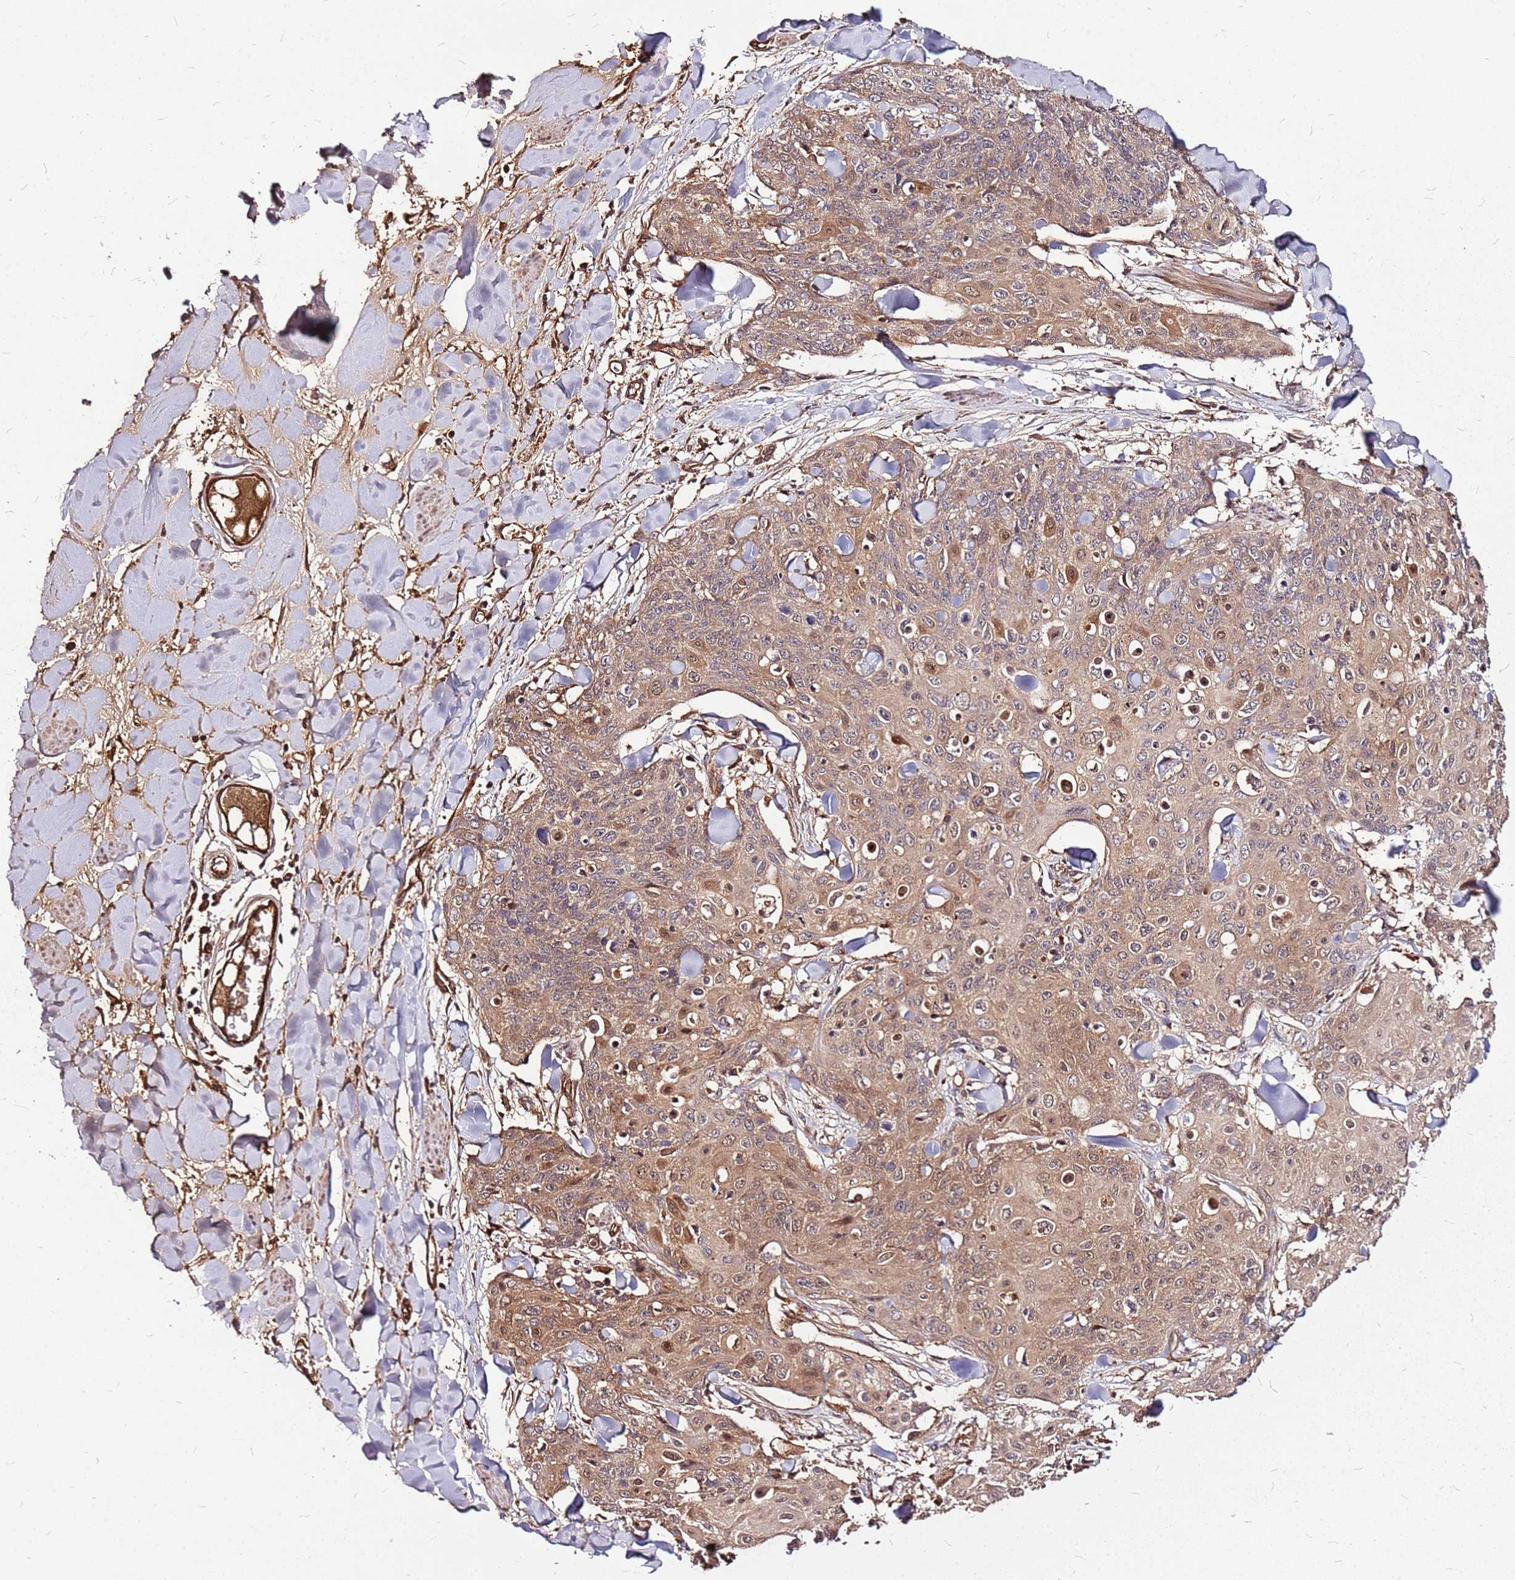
{"staining": {"intensity": "moderate", "quantity": "25%-75%", "location": "cytoplasmic/membranous,nuclear"}, "tissue": "skin cancer", "cell_type": "Tumor cells", "image_type": "cancer", "snomed": [{"axis": "morphology", "description": "Squamous cell carcinoma, NOS"}, {"axis": "topography", "description": "Skin"}, {"axis": "topography", "description": "Vulva"}], "caption": "Immunohistochemical staining of human skin cancer demonstrates medium levels of moderate cytoplasmic/membranous and nuclear protein staining in approximately 25%-75% of tumor cells.", "gene": "LYPLAL1", "patient": {"sex": "female", "age": 85}}